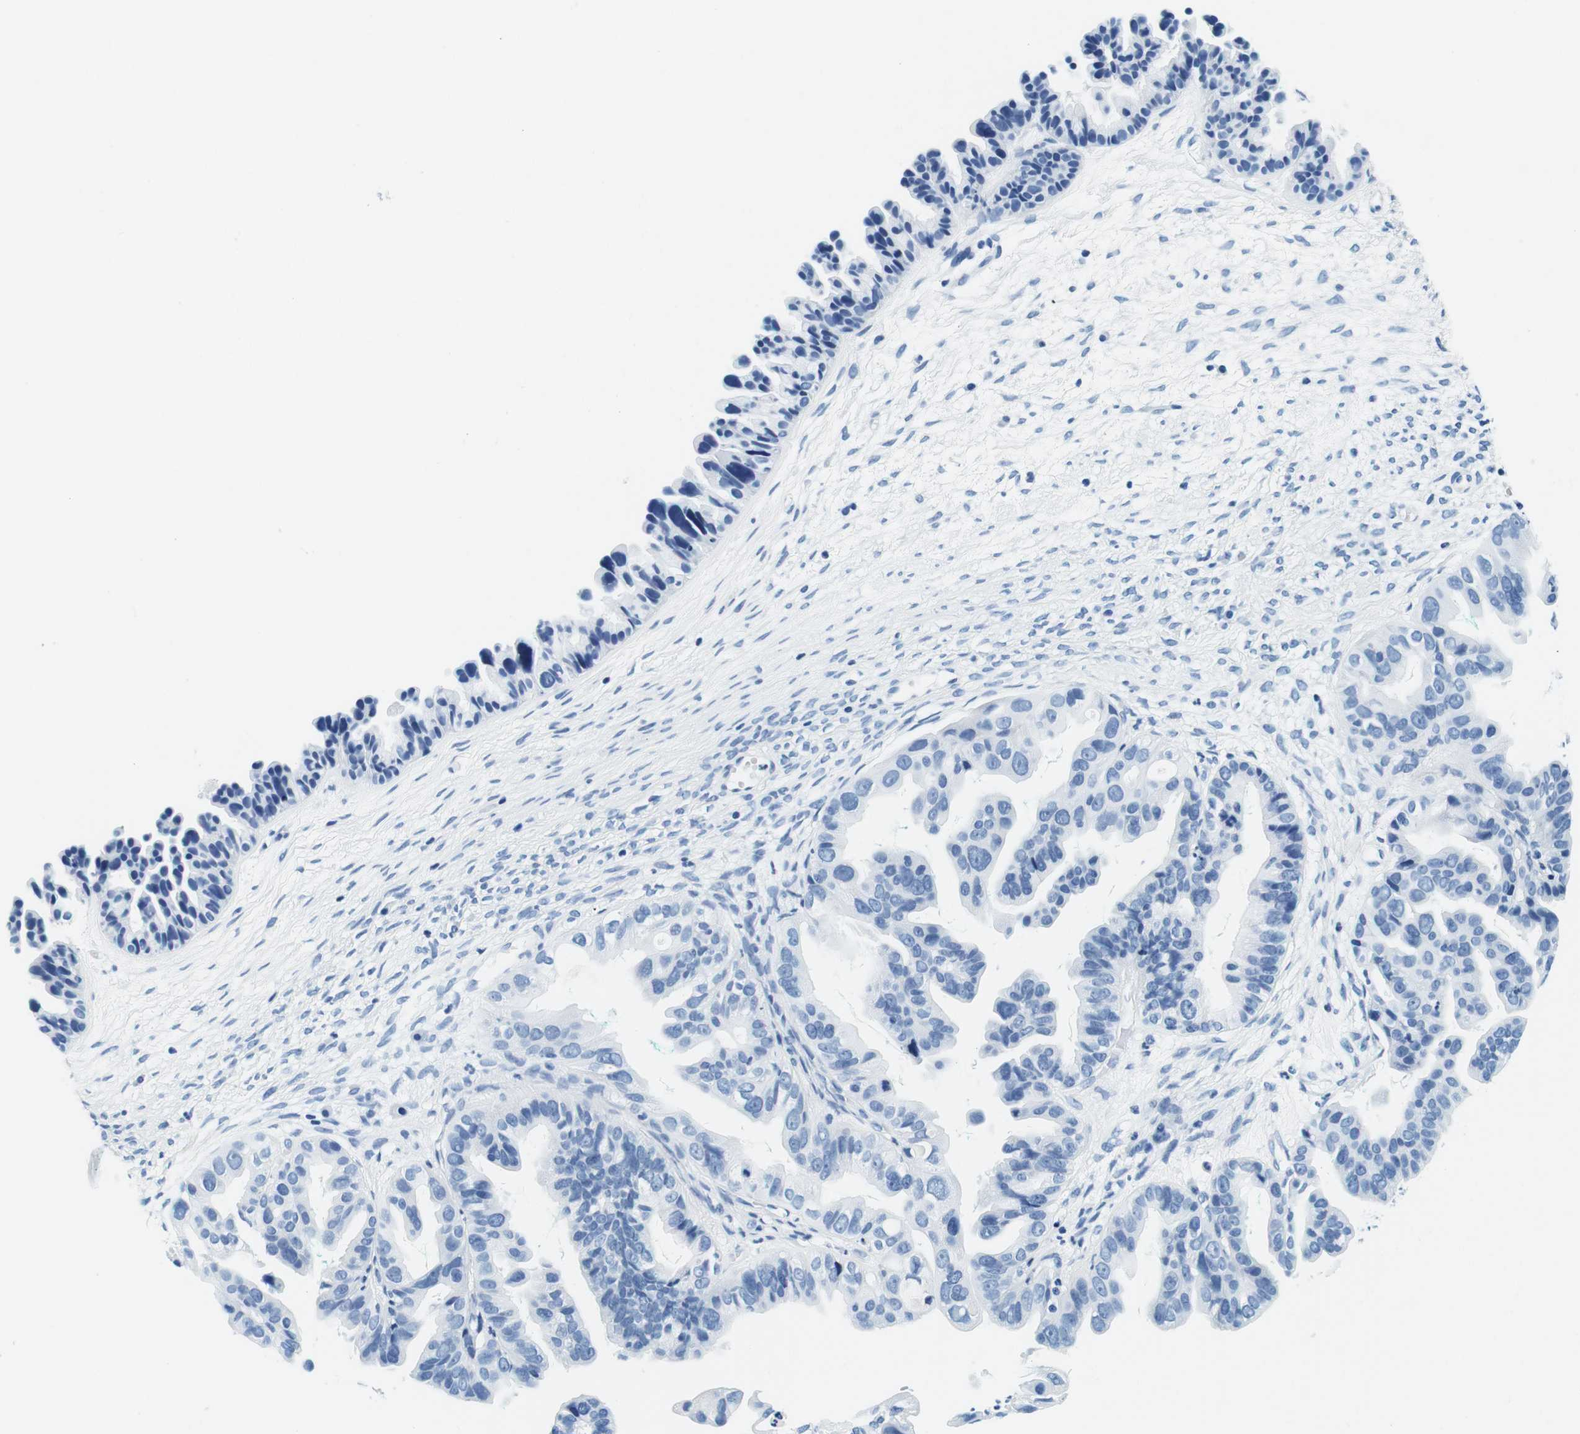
{"staining": {"intensity": "negative", "quantity": "none", "location": "none"}, "tissue": "ovarian cancer", "cell_type": "Tumor cells", "image_type": "cancer", "snomed": [{"axis": "morphology", "description": "Cystadenocarcinoma, serous, NOS"}, {"axis": "topography", "description": "Ovary"}], "caption": "High power microscopy photomicrograph of an immunohistochemistry micrograph of ovarian cancer (serous cystadenocarcinoma), revealing no significant staining in tumor cells.", "gene": "ELANE", "patient": {"sex": "female", "age": 56}}